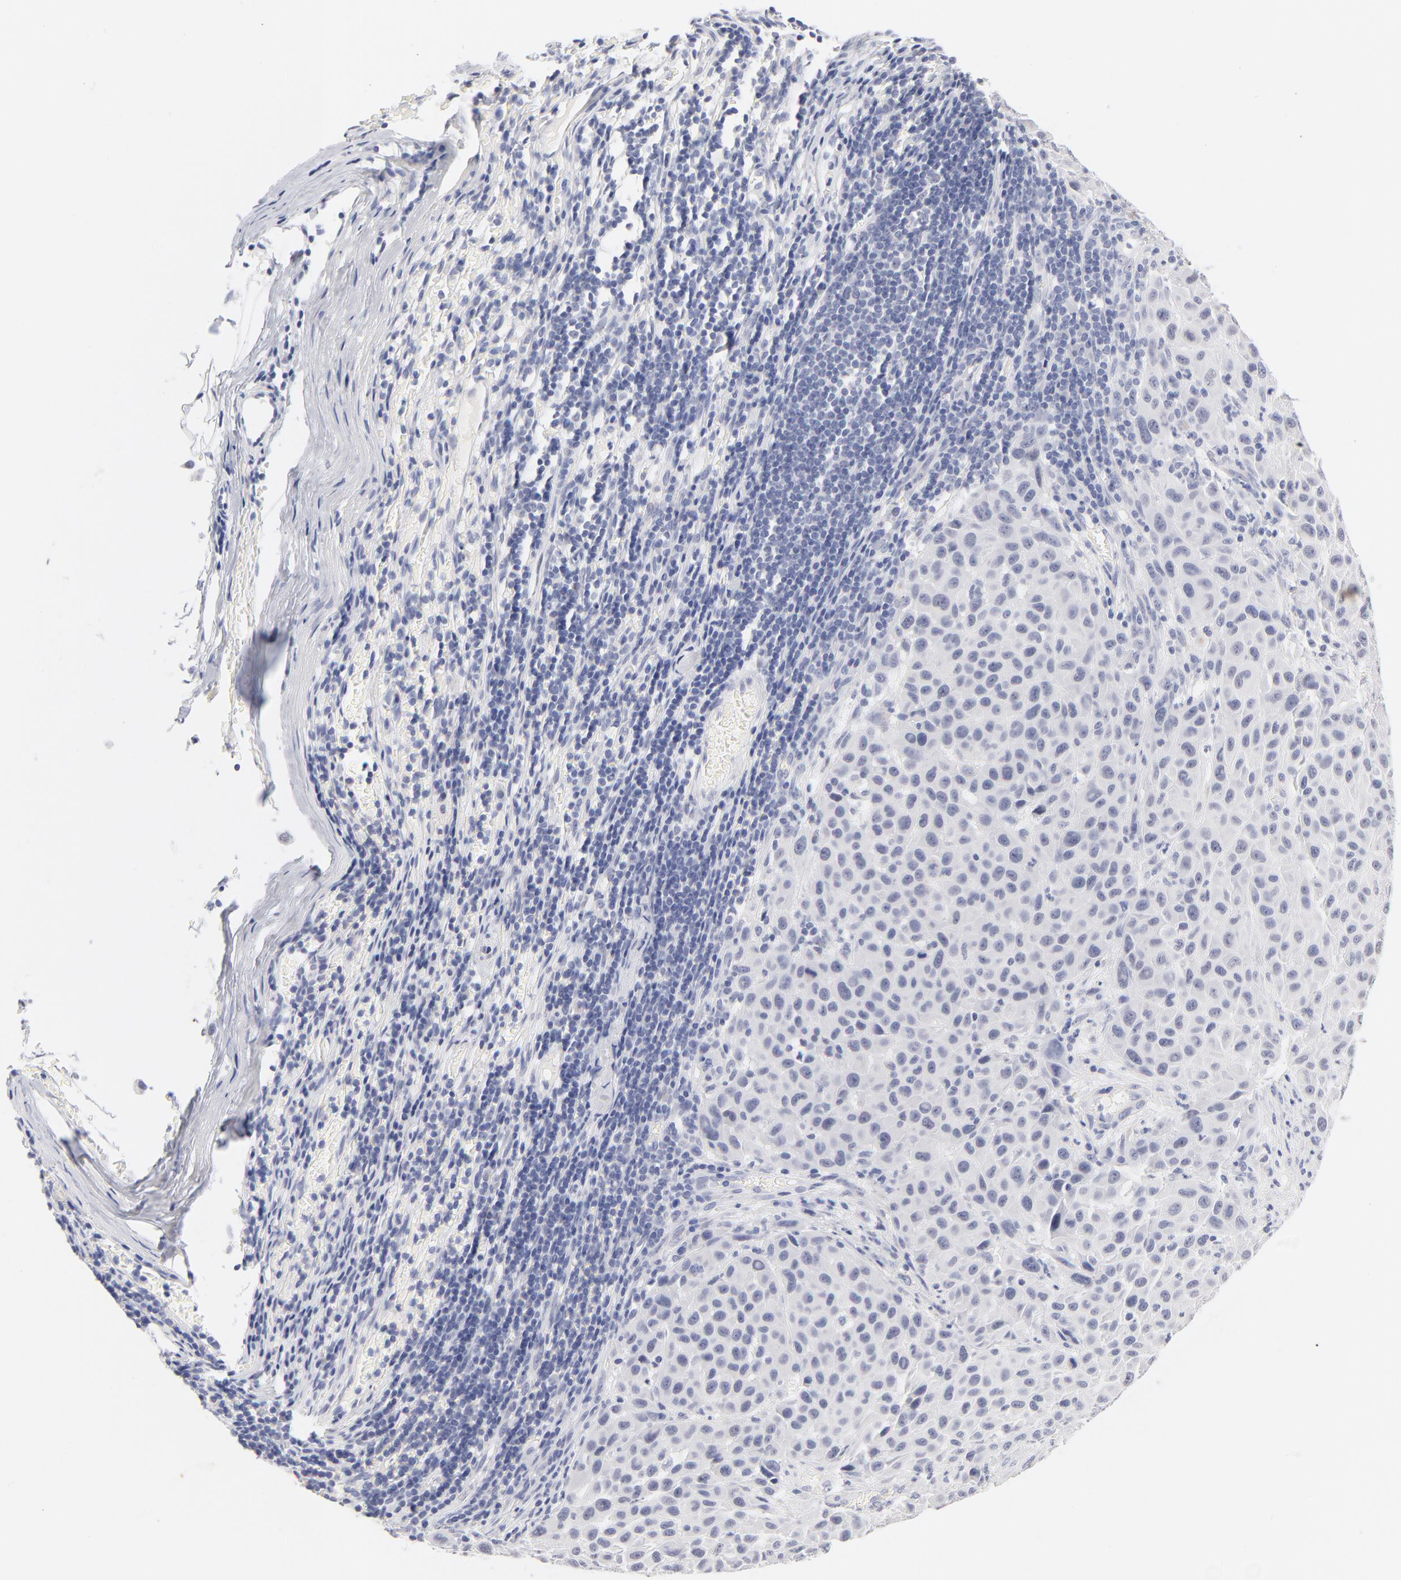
{"staining": {"intensity": "negative", "quantity": "none", "location": "none"}, "tissue": "melanoma", "cell_type": "Tumor cells", "image_type": "cancer", "snomed": [{"axis": "morphology", "description": "Malignant melanoma, Metastatic site"}, {"axis": "topography", "description": "Lymph node"}], "caption": "IHC micrograph of neoplastic tissue: malignant melanoma (metastatic site) stained with DAB (3,3'-diaminobenzidine) displays no significant protein positivity in tumor cells.", "gene": "KHNYN", "patient": {"sex": "male", "age": 61}}